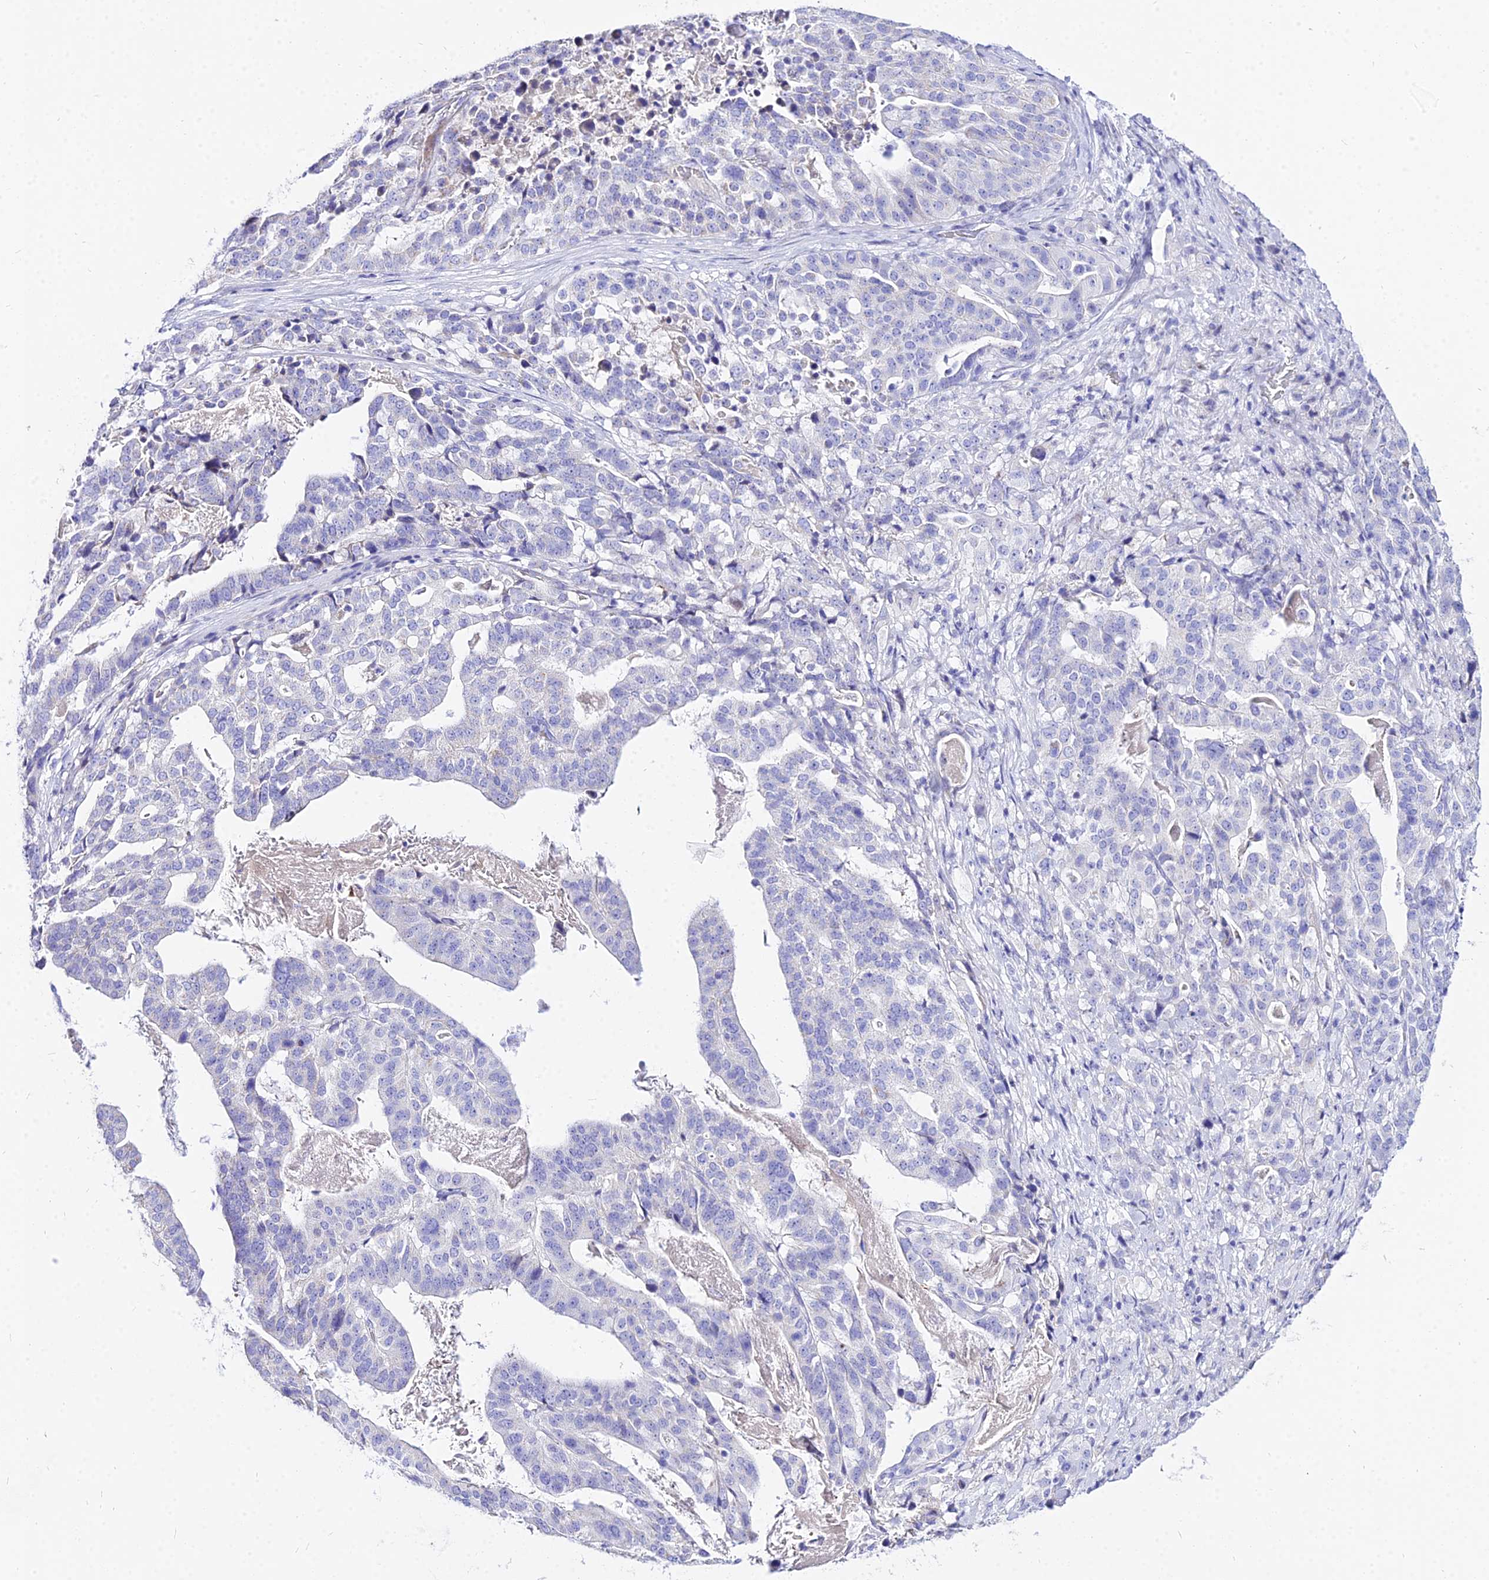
{"staining": {"intensity": "negative", "quantity": "none", "location": "none"}, "tissue": "stomach cancer", "cell_type": "Tumor cells", "image_type": "cancer", "snomed": [{"axis": "morphology", "description": "Adenocarcinoma, NOS"}, {"axis": "topography", "description": "Stomach"}], "caption": "Human stomach cancer (adenocarcinoma) stained for a protein using immunohistochemistry displays no staining in tumor cells.", "gene": "CARD18", "patient": {"sex": "male", "age": 48}}